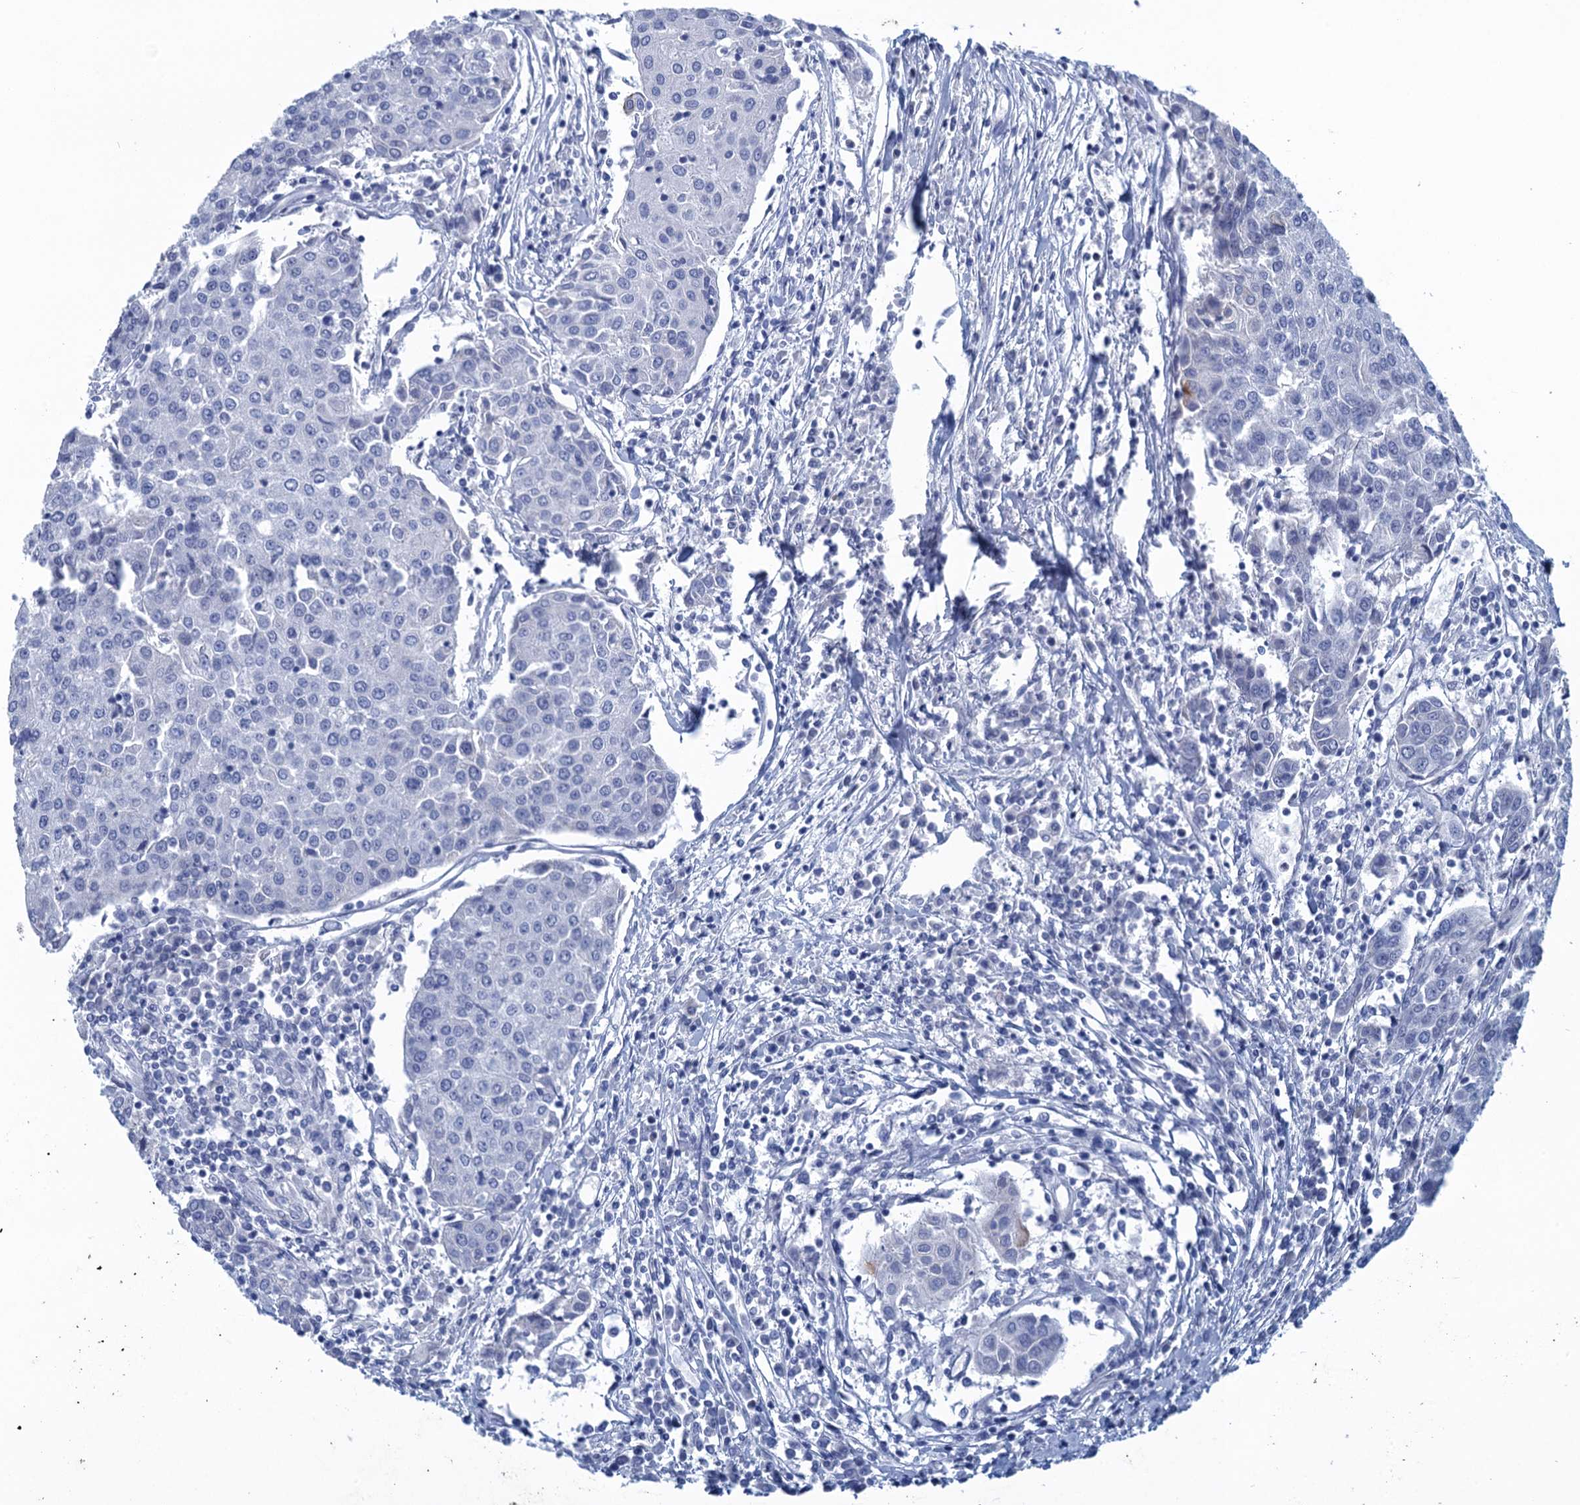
{"staining": {"intensity": "negative", "quantity": "none", "location": "none"}, "tissue": "urothelial cancer", "cell_type": "Tumor cells", "image_type": "cancer", "snomed": [{"axis": "morphology", "description": "Urothelial carcinoma, High grade"}, {"axis": "topography", "description": "Urinary bladder"}], "caption": "This is an immunohistochemistry (IHC) image of urothelial carcinoma (high-grade). There is no expression in tumor cells.", "gene": "SCEL", "patient": {"sex": "female", "age": 85}}